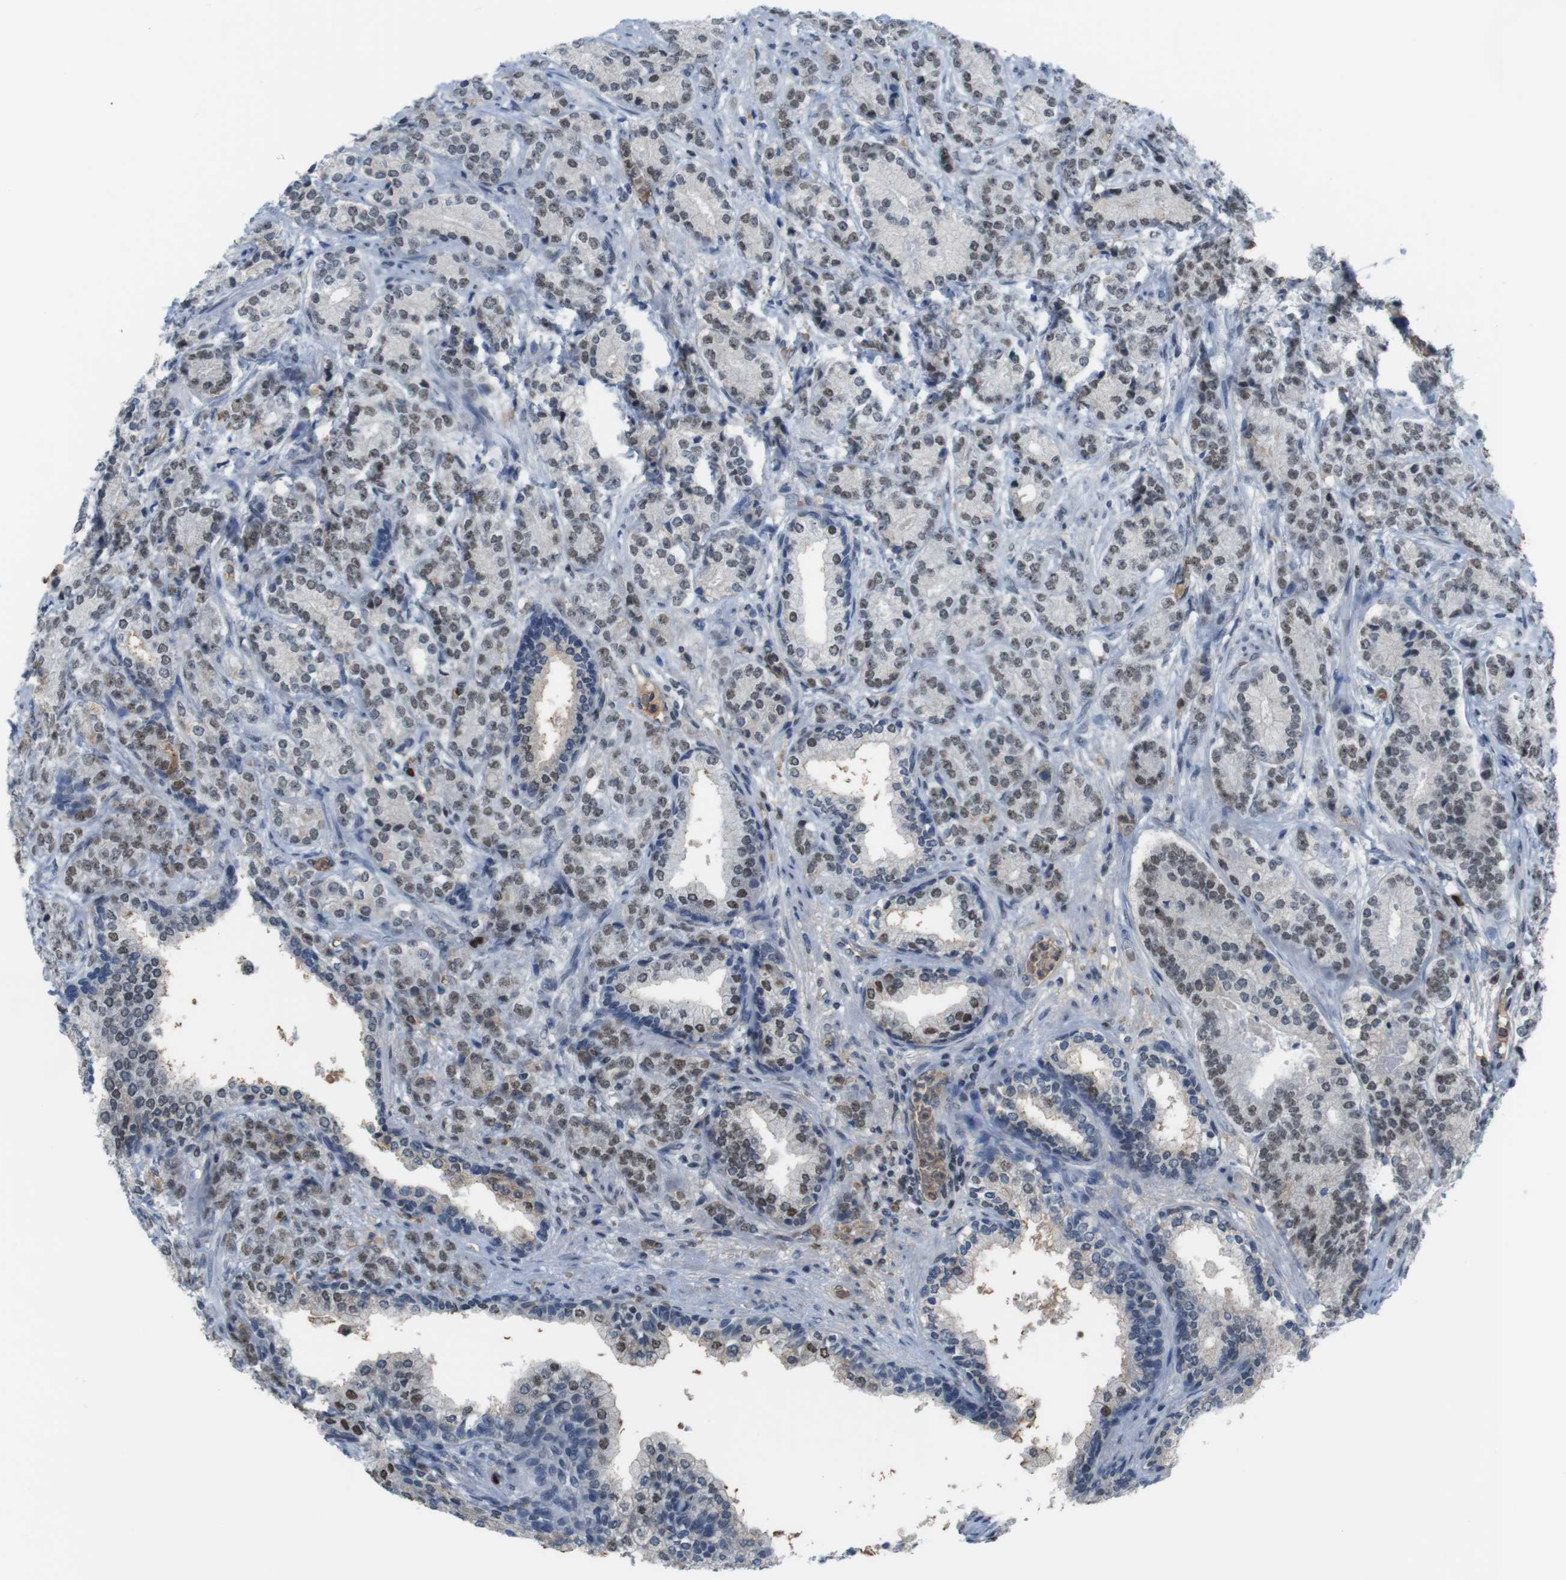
{"staining": {"intensity": "weak", "quantity": ">75%", "location": "nuclear"}, "tissue": "prostate cancer", "cell_type": "Tumor cells", "image_type": "cancer", "snomed": [{"axis": "morphology", "description": "Adenocarcinoma, High grade"}, {"axis": "topography", "description": "Prostate"}], "caption": "Immunohistochemistry (IHC) photomicrograph of prostate adenocarcinoma (high-grade) stained for a protein (brown), which displays low levels of weak nuclear staining in approximately >75% of tumor cells.", "gene": "SUB1", "patient": {"sex": "male", "age": 61}}